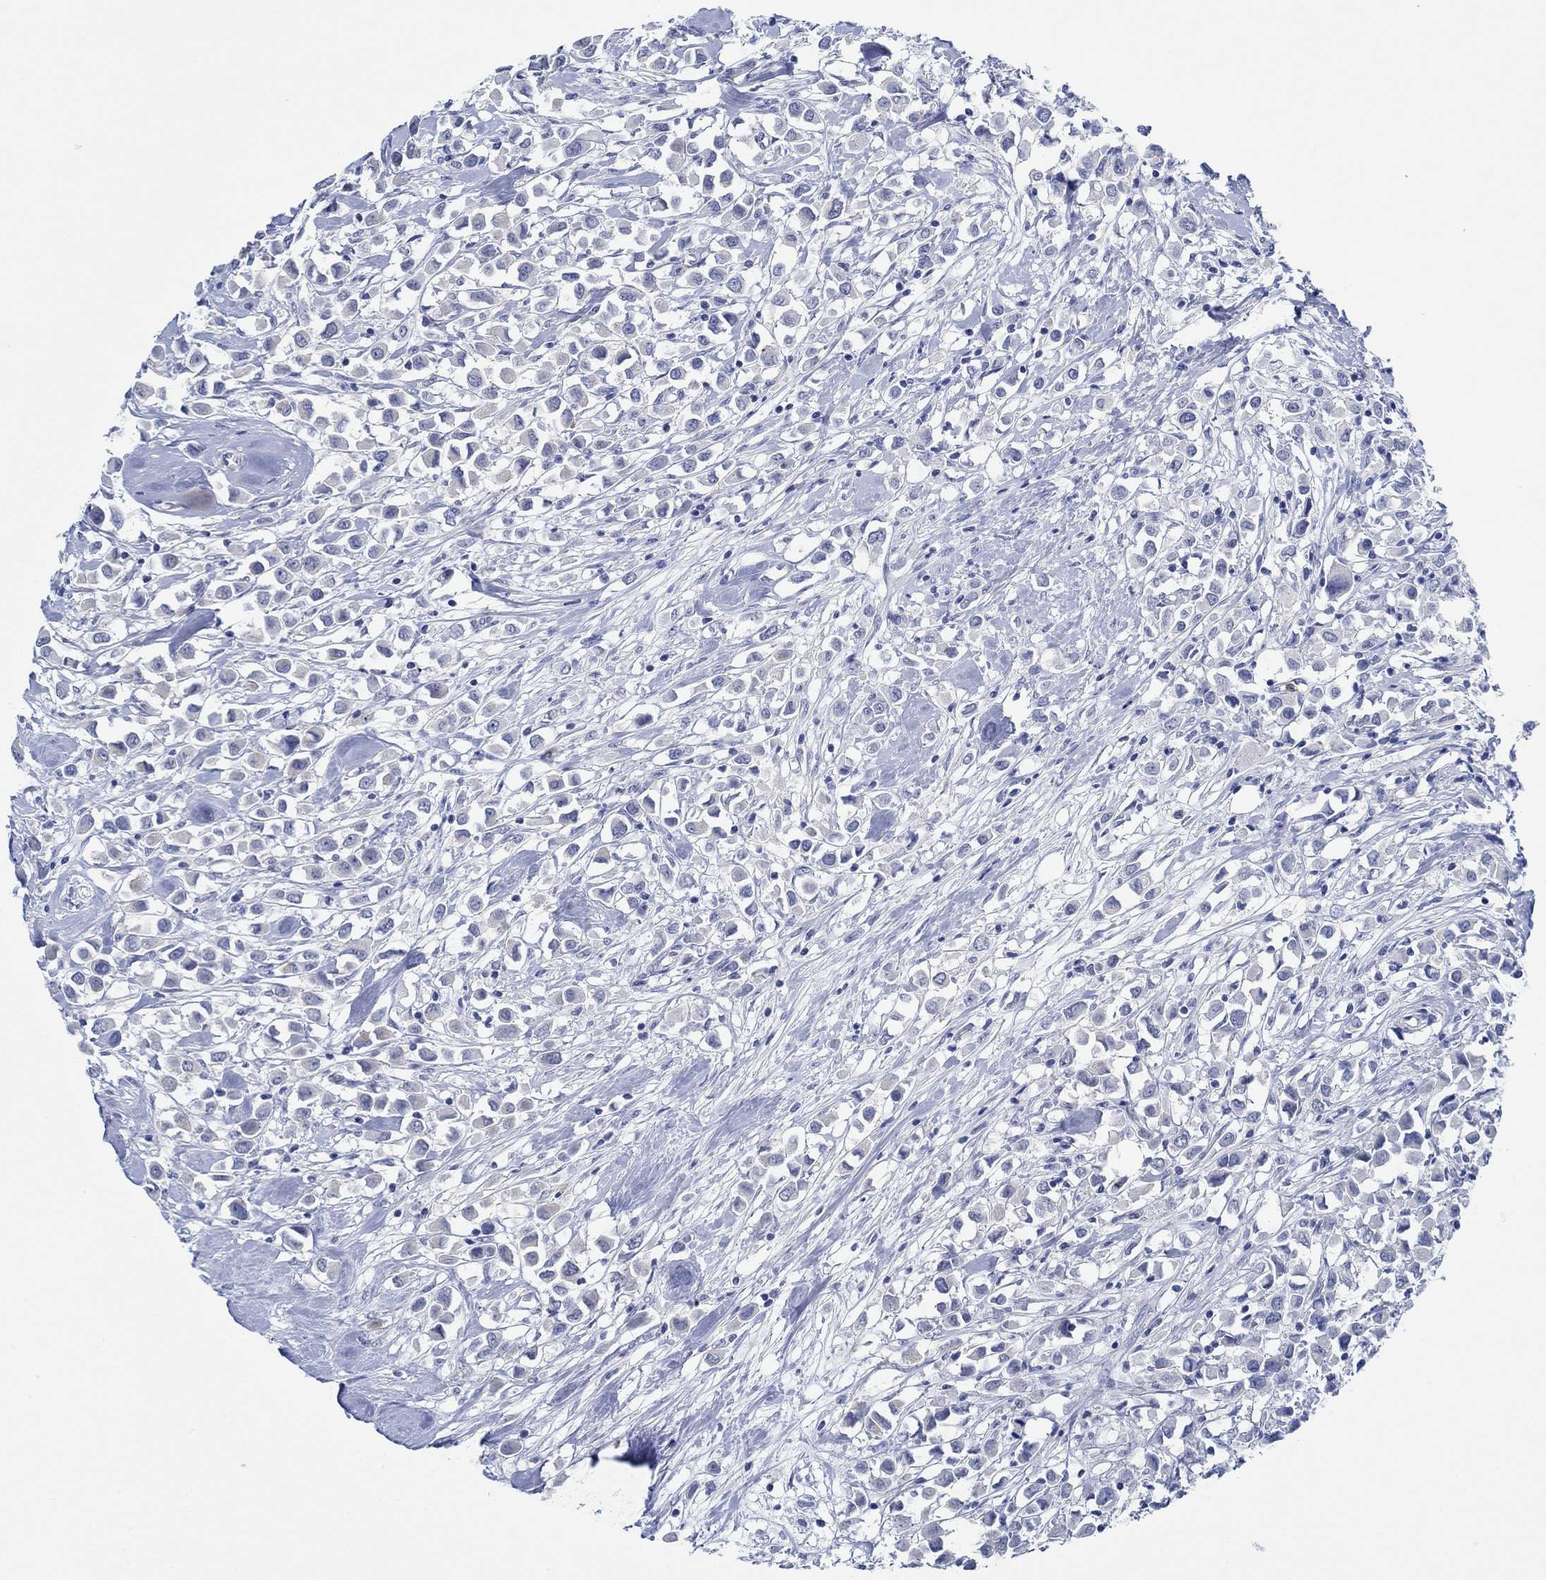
{"staining": {"intensity": "negative", "quantity": "none", "location": "none"}, "tissue": "breast cancer", "cell_type": "Tumor cells", "image_type": "cancer", "snomed": [{"axis": "morphology", "description": "Duct carcinoma"}, {"axis": "topography", "description": "Breast"}], "caption": "A histopathology image of breast invasive ductal carcinoma stained for a protein reveals no brown staining in tumor cells.", "gene": "ZNF671", "patient": {"sex": "female", "age": 61}}